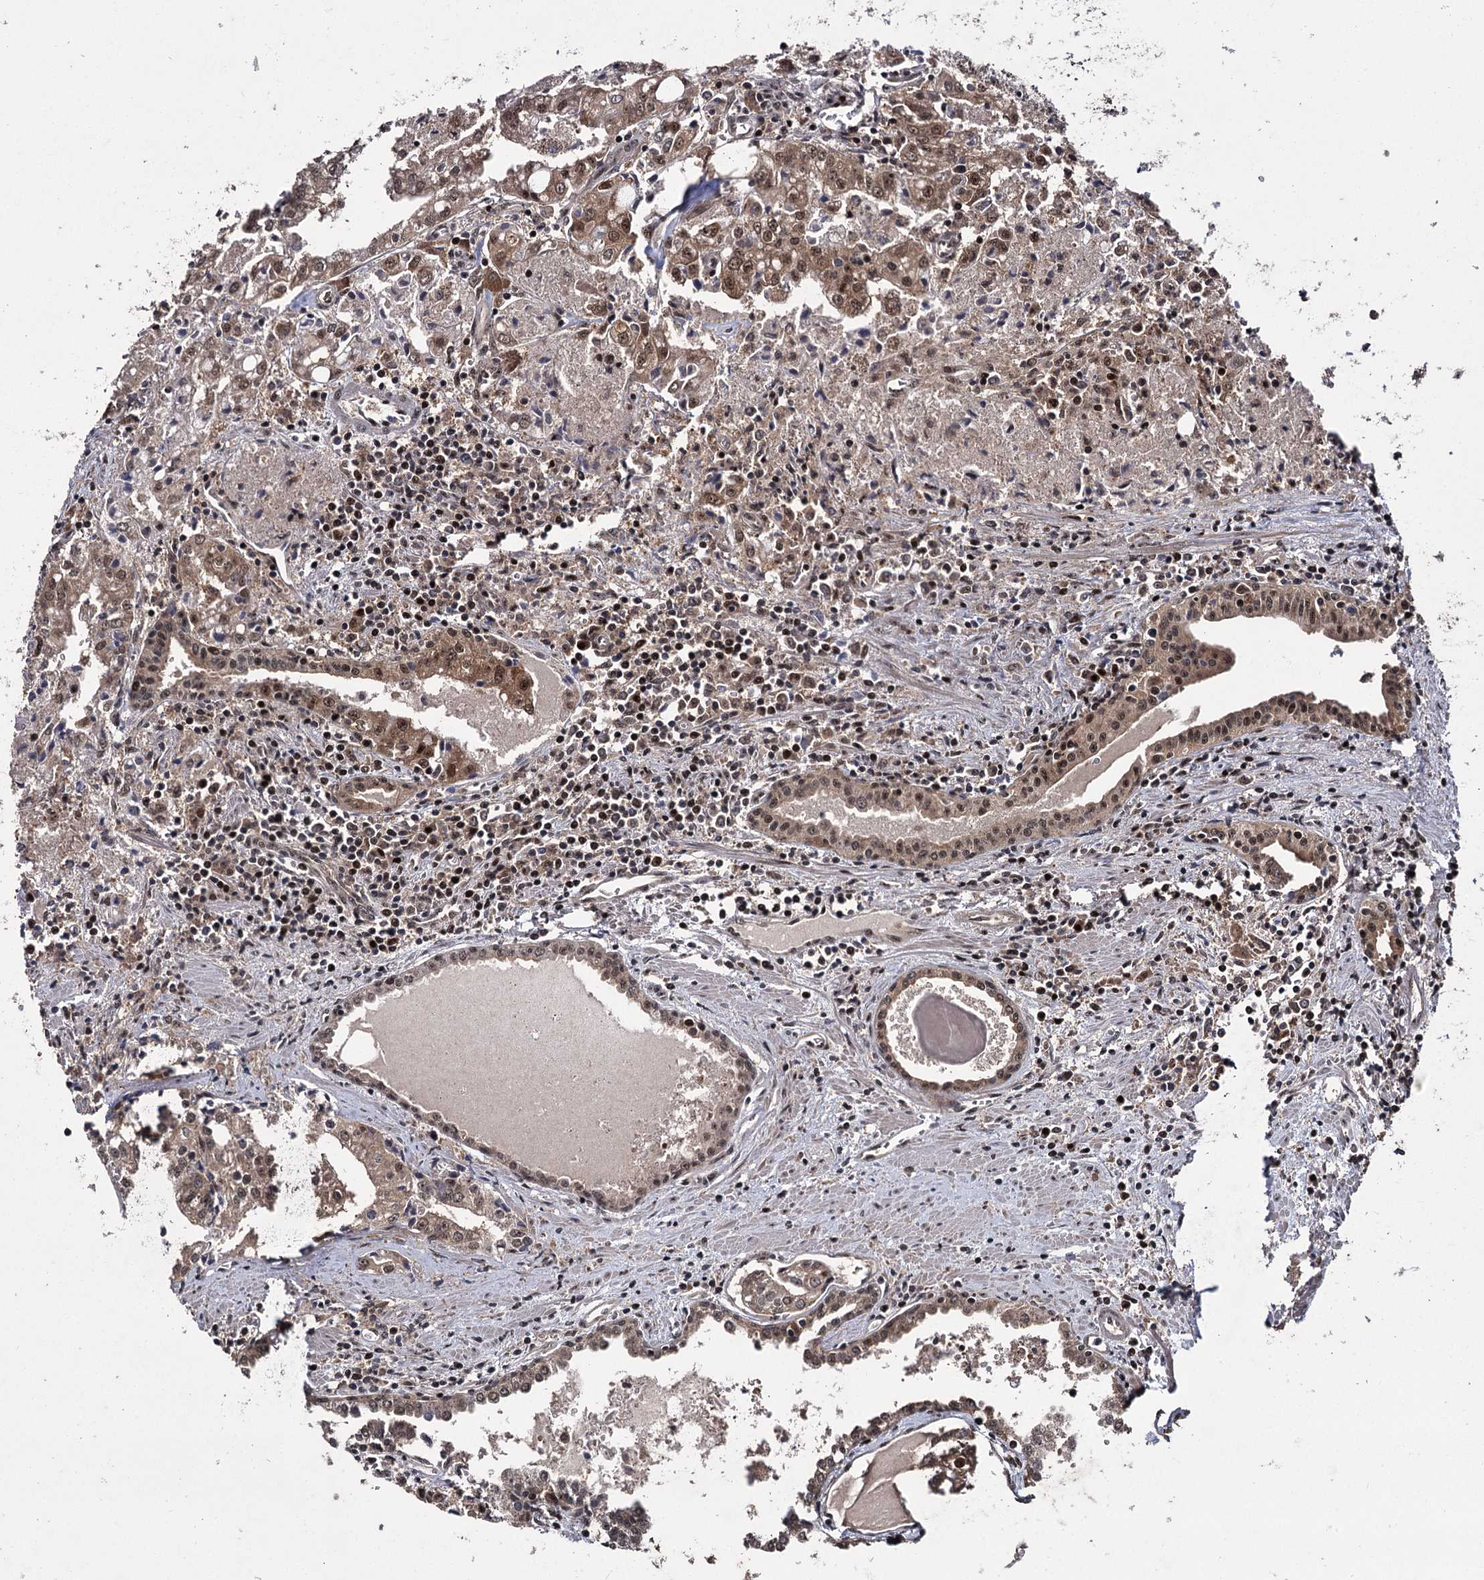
{"staining": {"intensity": "moderate", "quantity": ">75%", "location": "cytoplasmic/membranous,nuclear"}, "tissue": "prostate cancer", "cell_type": "Tumor cells", "image_type": "cancer", "snomed": [{"axis": "morphology", "description": "Adenocarcinoma, High grade"}, {"axis": "topography", "description": "Prostate"}], "caption": "This photomicrograph exhibits immunohistochemistry staining of human prostate cancer (adenocarcinoma (high-grade)), with medium moderate cytoplasmic/membranous and nuclear staining in approximately >75% of tumor cells.", "gene": "MKNK2", "patient": {"sex": "male", "age": 68}}